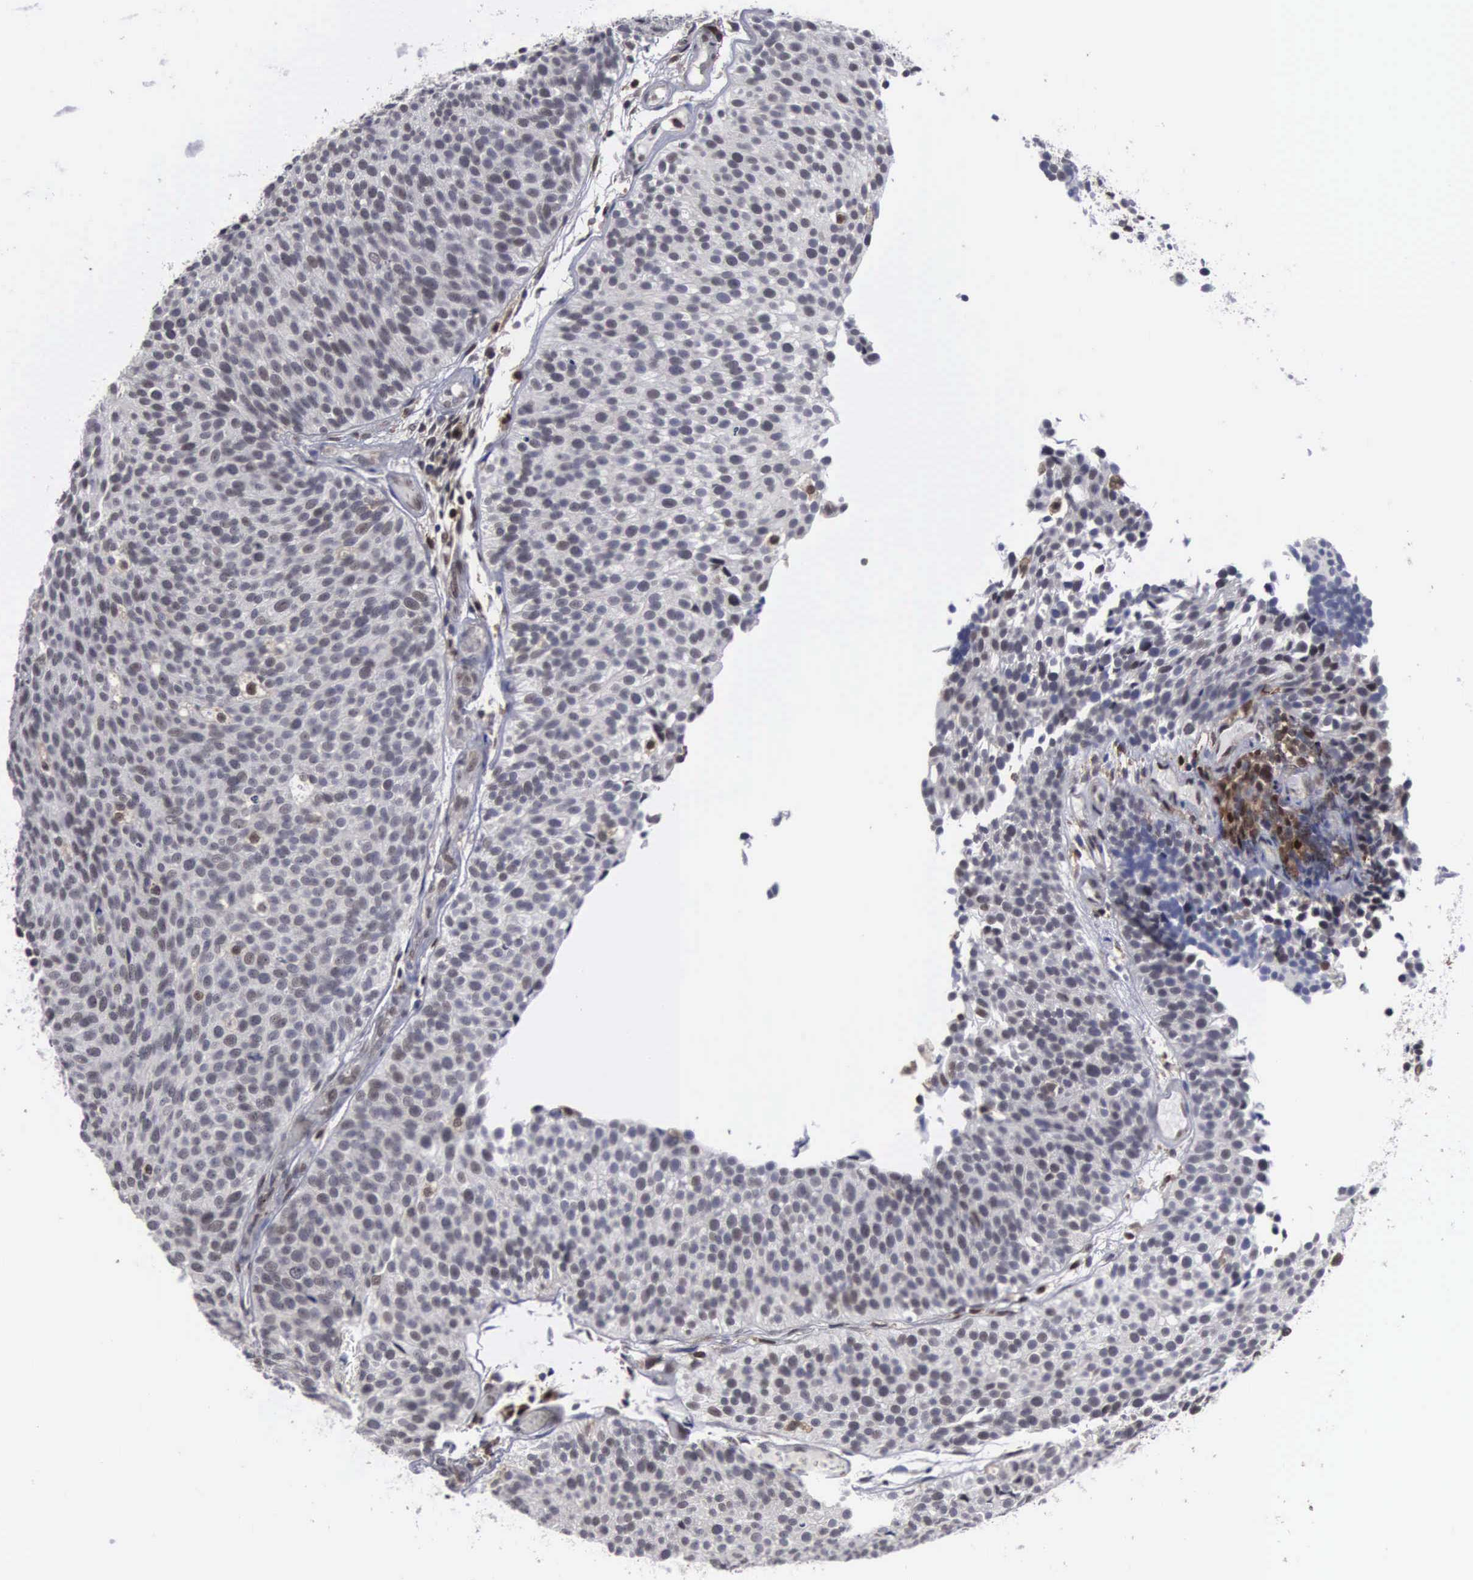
{"staining": {"intensity": "weak", "quantity": "25%-75%", "location": "nuclear"}, "tissue": "urothelial cancer", "cell_type": "Tumor cells", "image_type": "cancer", "snomed": [{"axis": "morphology", "description": "Urothelial carcinoma, Low grade"}, {"axis": "topography", "description": "Urinary bladder"}], "caption": "Immunohistochemistry staining of low-grade urothelial carcinoma, which demonstrates low levels of weak nuclear expression in approximately 25%-75% of tumor cells indicating weak nuclear protein staining. The staining was performed using DAB (3,3'-diaminobenzidine) (brown) for protein detection and nuclei were counterstained in hematoxylin (blue).", "gene": "TRMT5", "patient": {"sex": "male", "age": 85}}